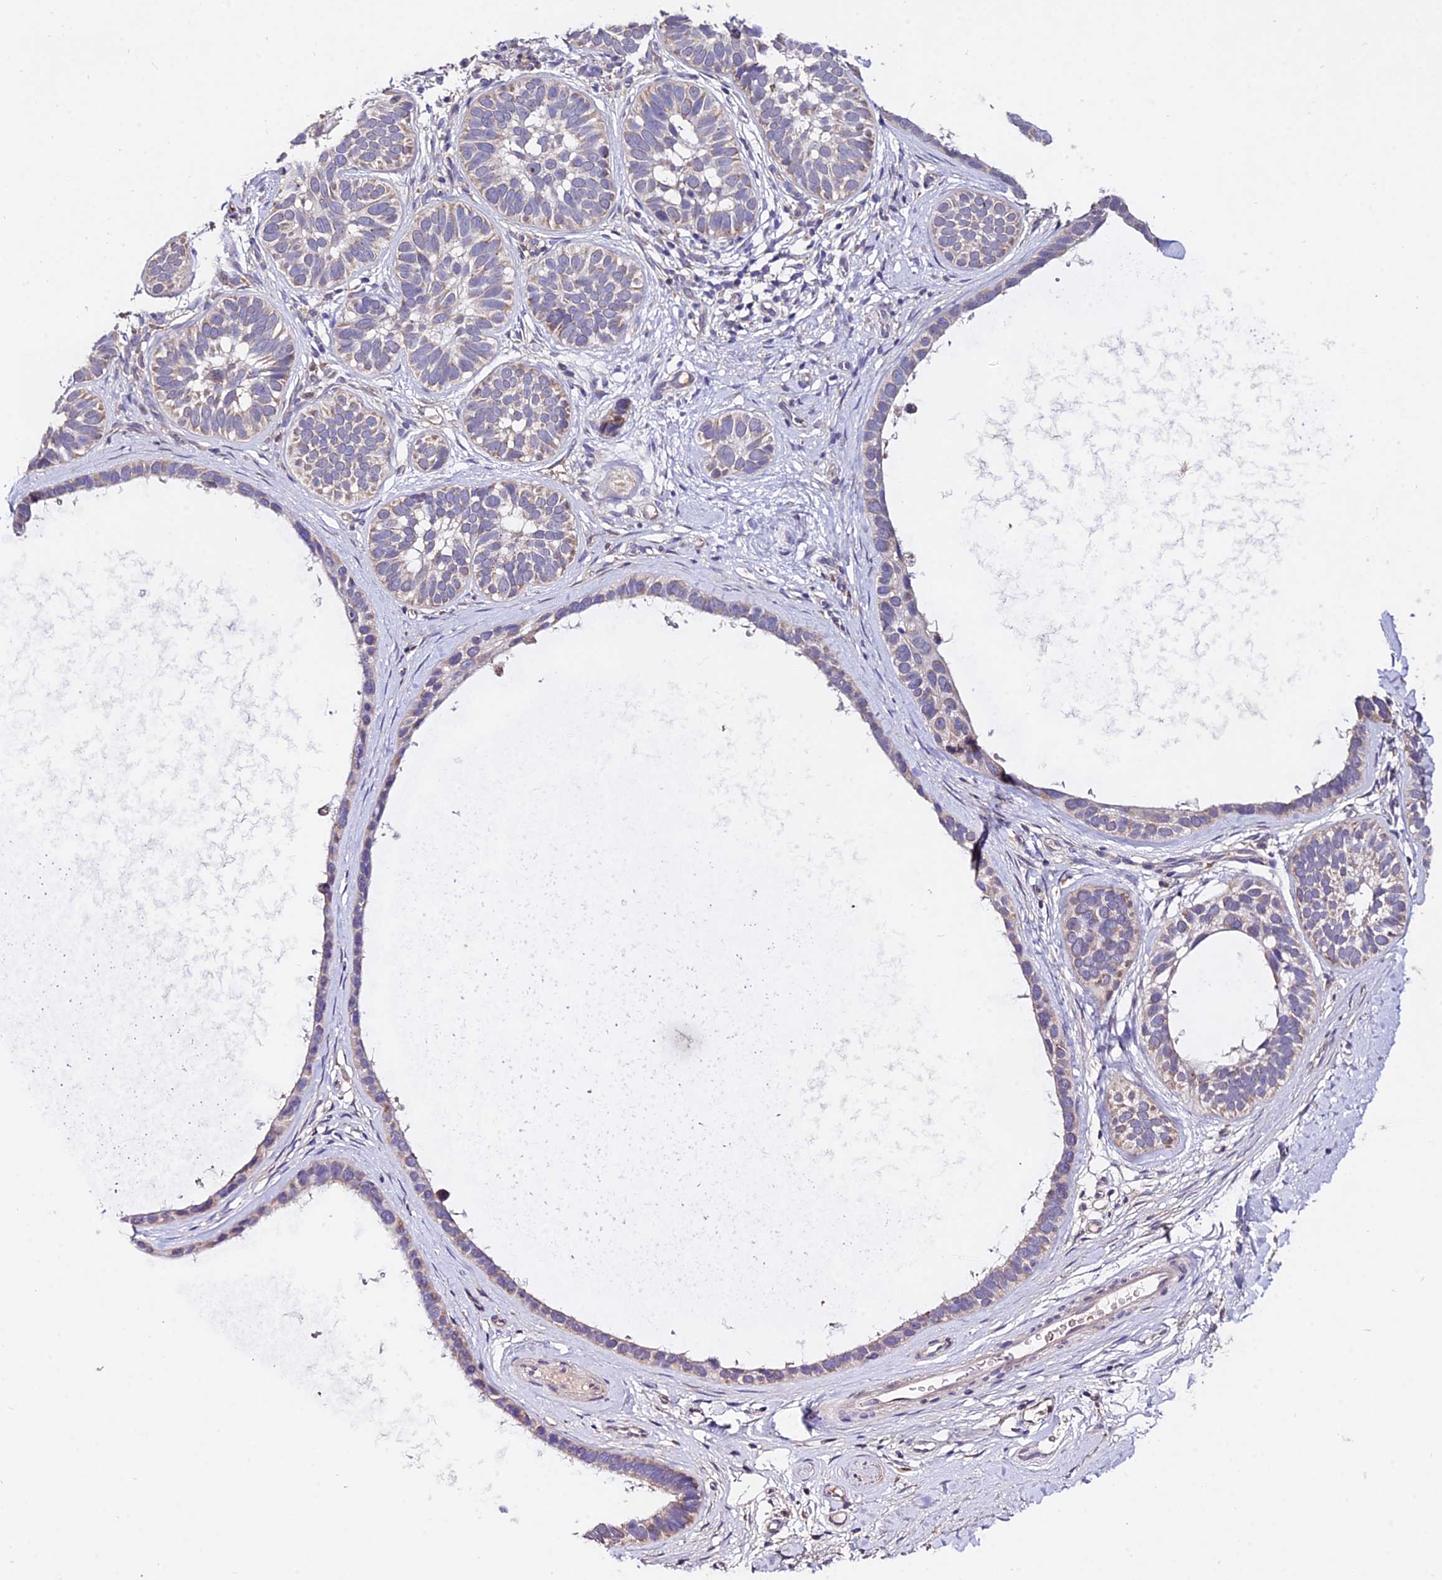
{"staining": {"intensity": "weak", "quantity": "<25%", "location": "cytoplasmic/membranous"}, "tissue": "skin cancer", "cell_type": "Tumor cells", "image_type": "cancer", "snomed": [{"axis": "morphology", "description": "Basal cell carcinoma"}, {"axis": "topography", "description": "Skin"}], "caption": "Immunohistochemistry micrograph of neoplastic tissue: human basal cell carcinoma (skin) stained with DAB displays no significant protein staining in tumor cells.", "gene": "WDR5B", "patient": {"sex": "male", "age": 62}}